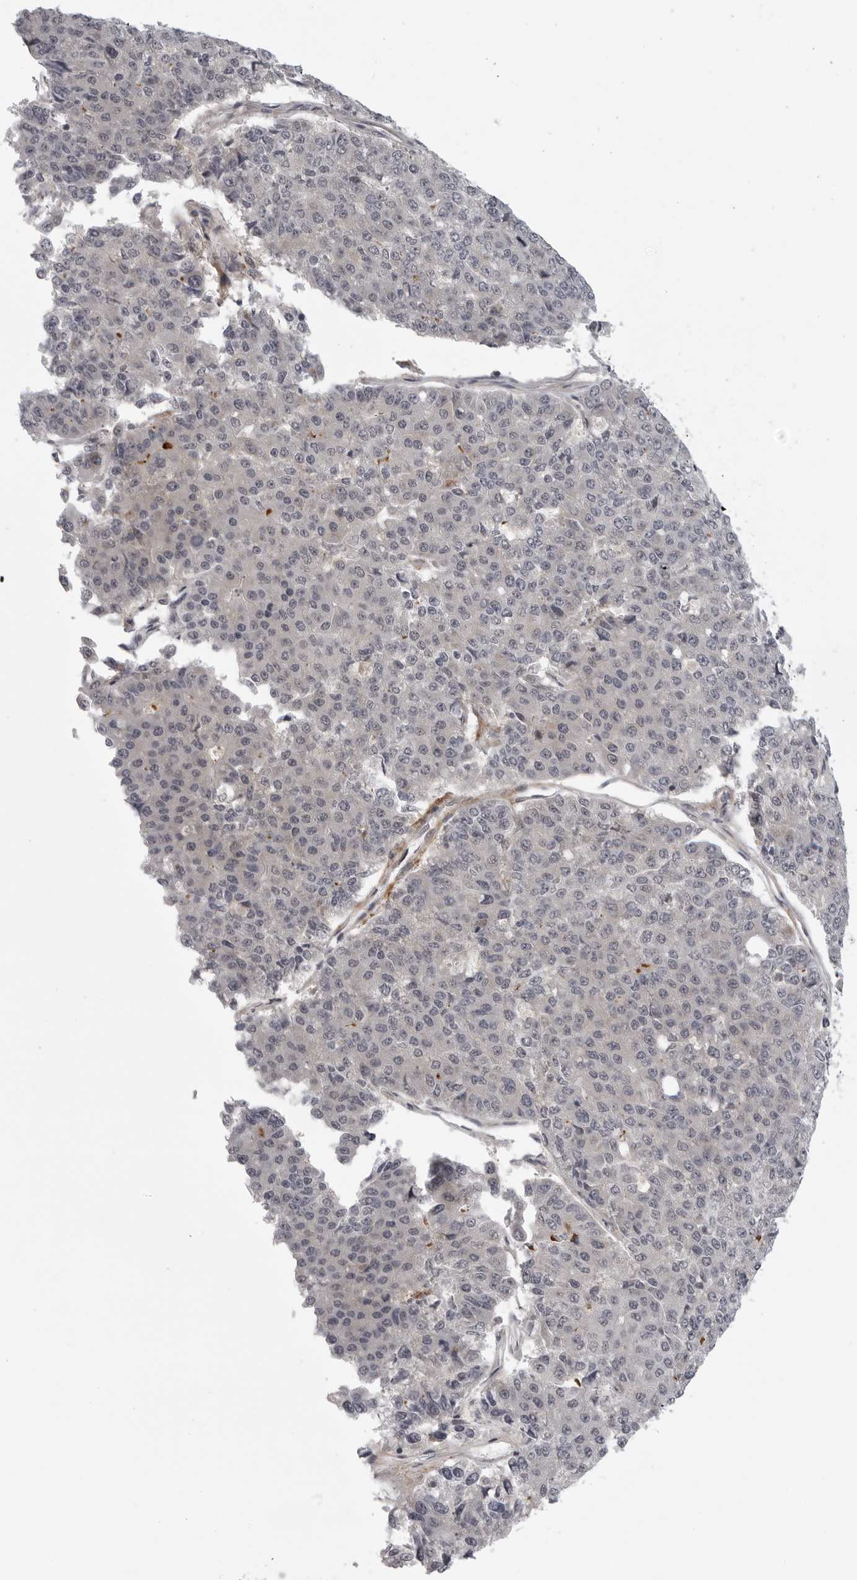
{"staining": {"intensity": "negative", "quantity": "none", "location": "none"}, "tissue": "pancreatic cancer", "cell_type": "Tumor cells", "image_type": "cancer", "snomed": [{"axis": "morphology", "description": "Adenocarcinoma, NOS"}, {"axis": "topography", "description": "Pancreas"}], "caption": "Protein analysis of pancreatic adenocarcinoma shows no significant expression in tumor cells.", "gene": "CD300LD", "patient": {"sex": "male", "age": 50}}